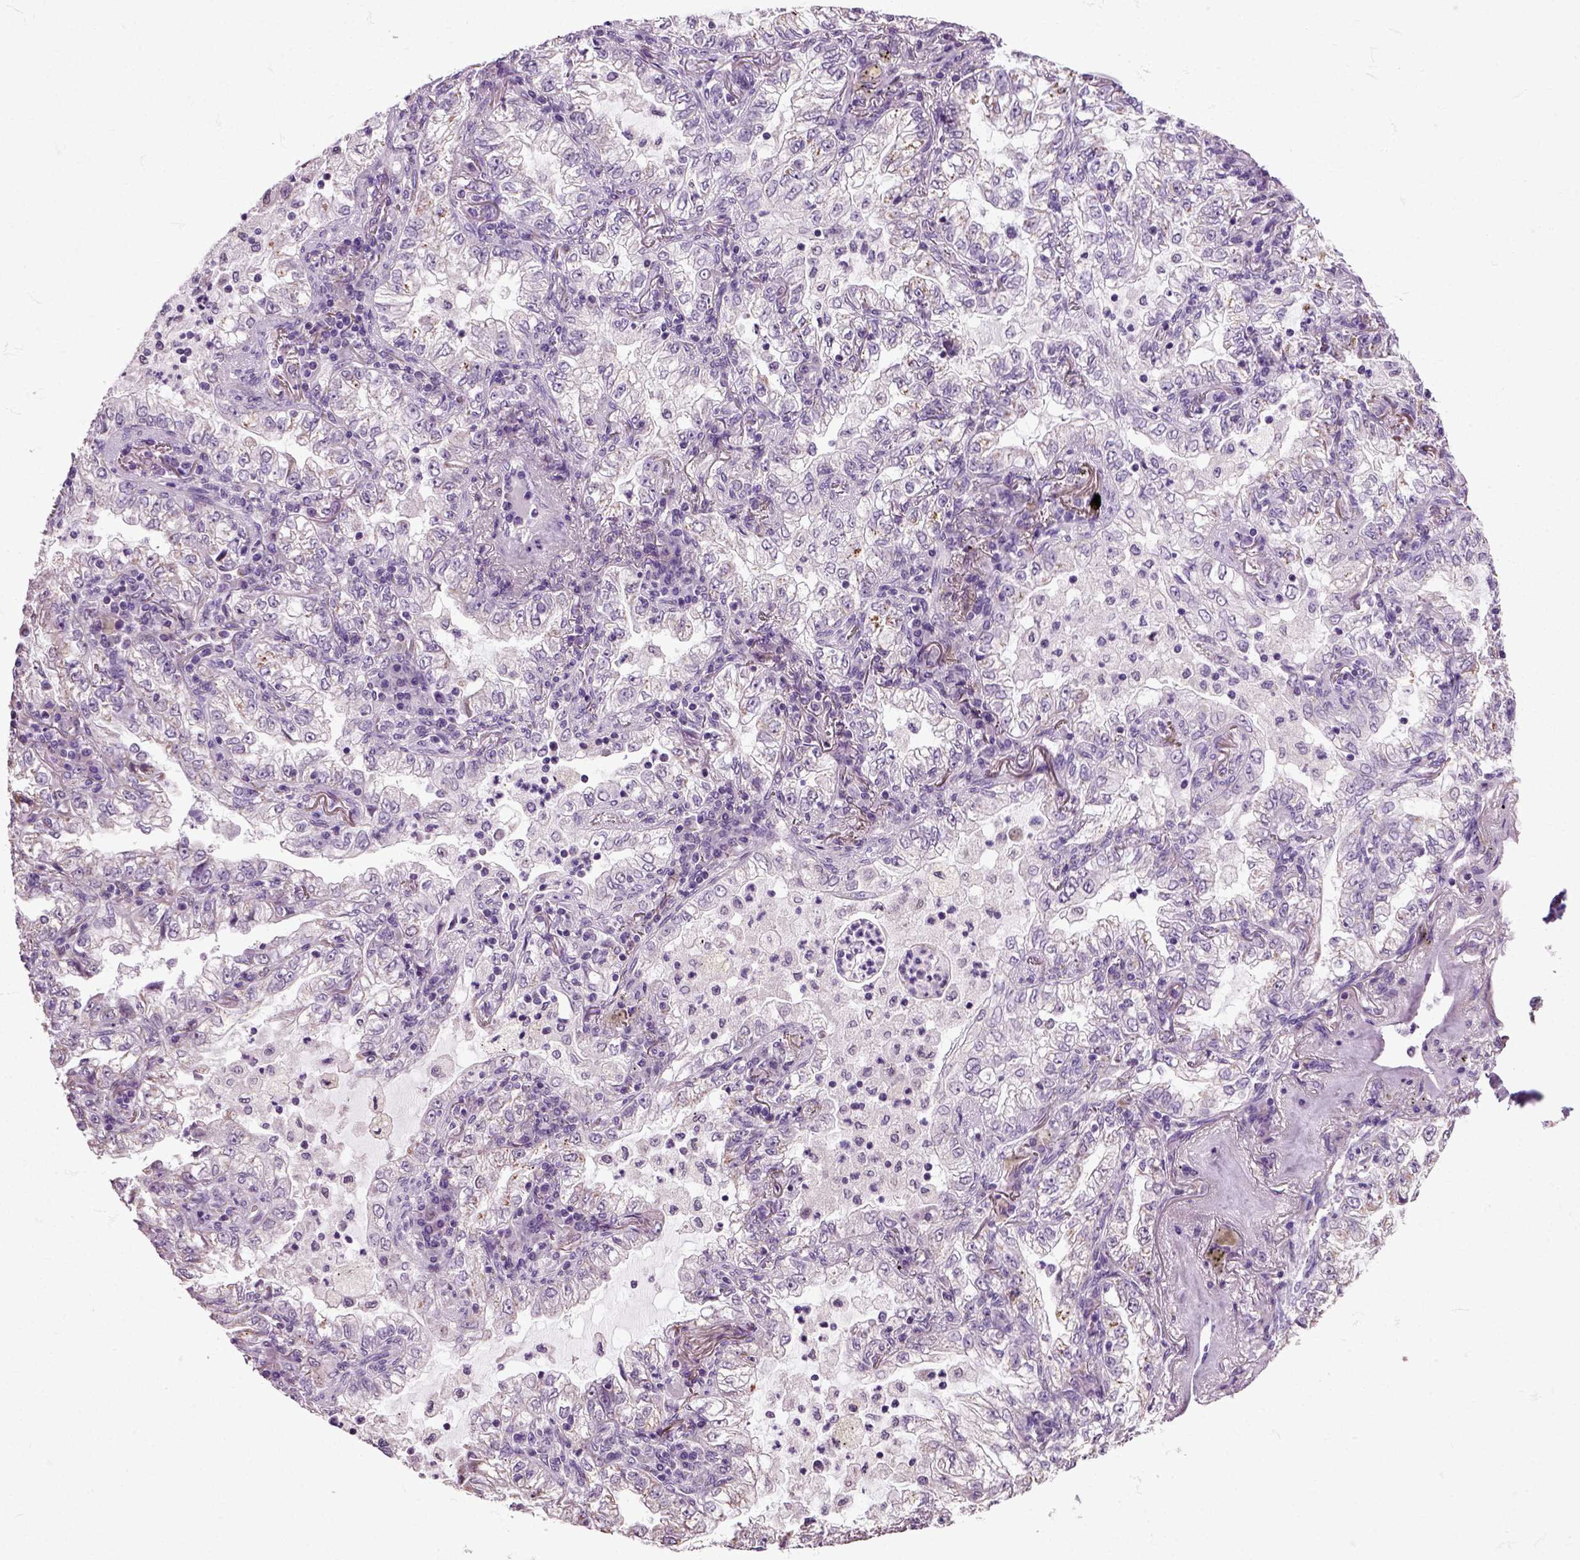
{"staining": {"intensity": "negative", "quantity": "none", "location": "none"}, "tissue": "lung cancer", "cell_type": "Tumor cells", "image_type": "cancer", "snomed": [{"axis": "morphology", "description": "Adenocarcinoma, NOS"}, {"axis": "topography", "description": "Lung"}], "caption": "High magnification brightfield microscopy of lung cancer (adenocarcinoma) stained with DAB (brown) and counterstained with hematoxylin (blue): tumor cells show no significant expression. (Brightfield microscopy of DAB IHC at high magnification).", "gene": "HSPA2", "patient": {"sex": "female", "age": 73}}